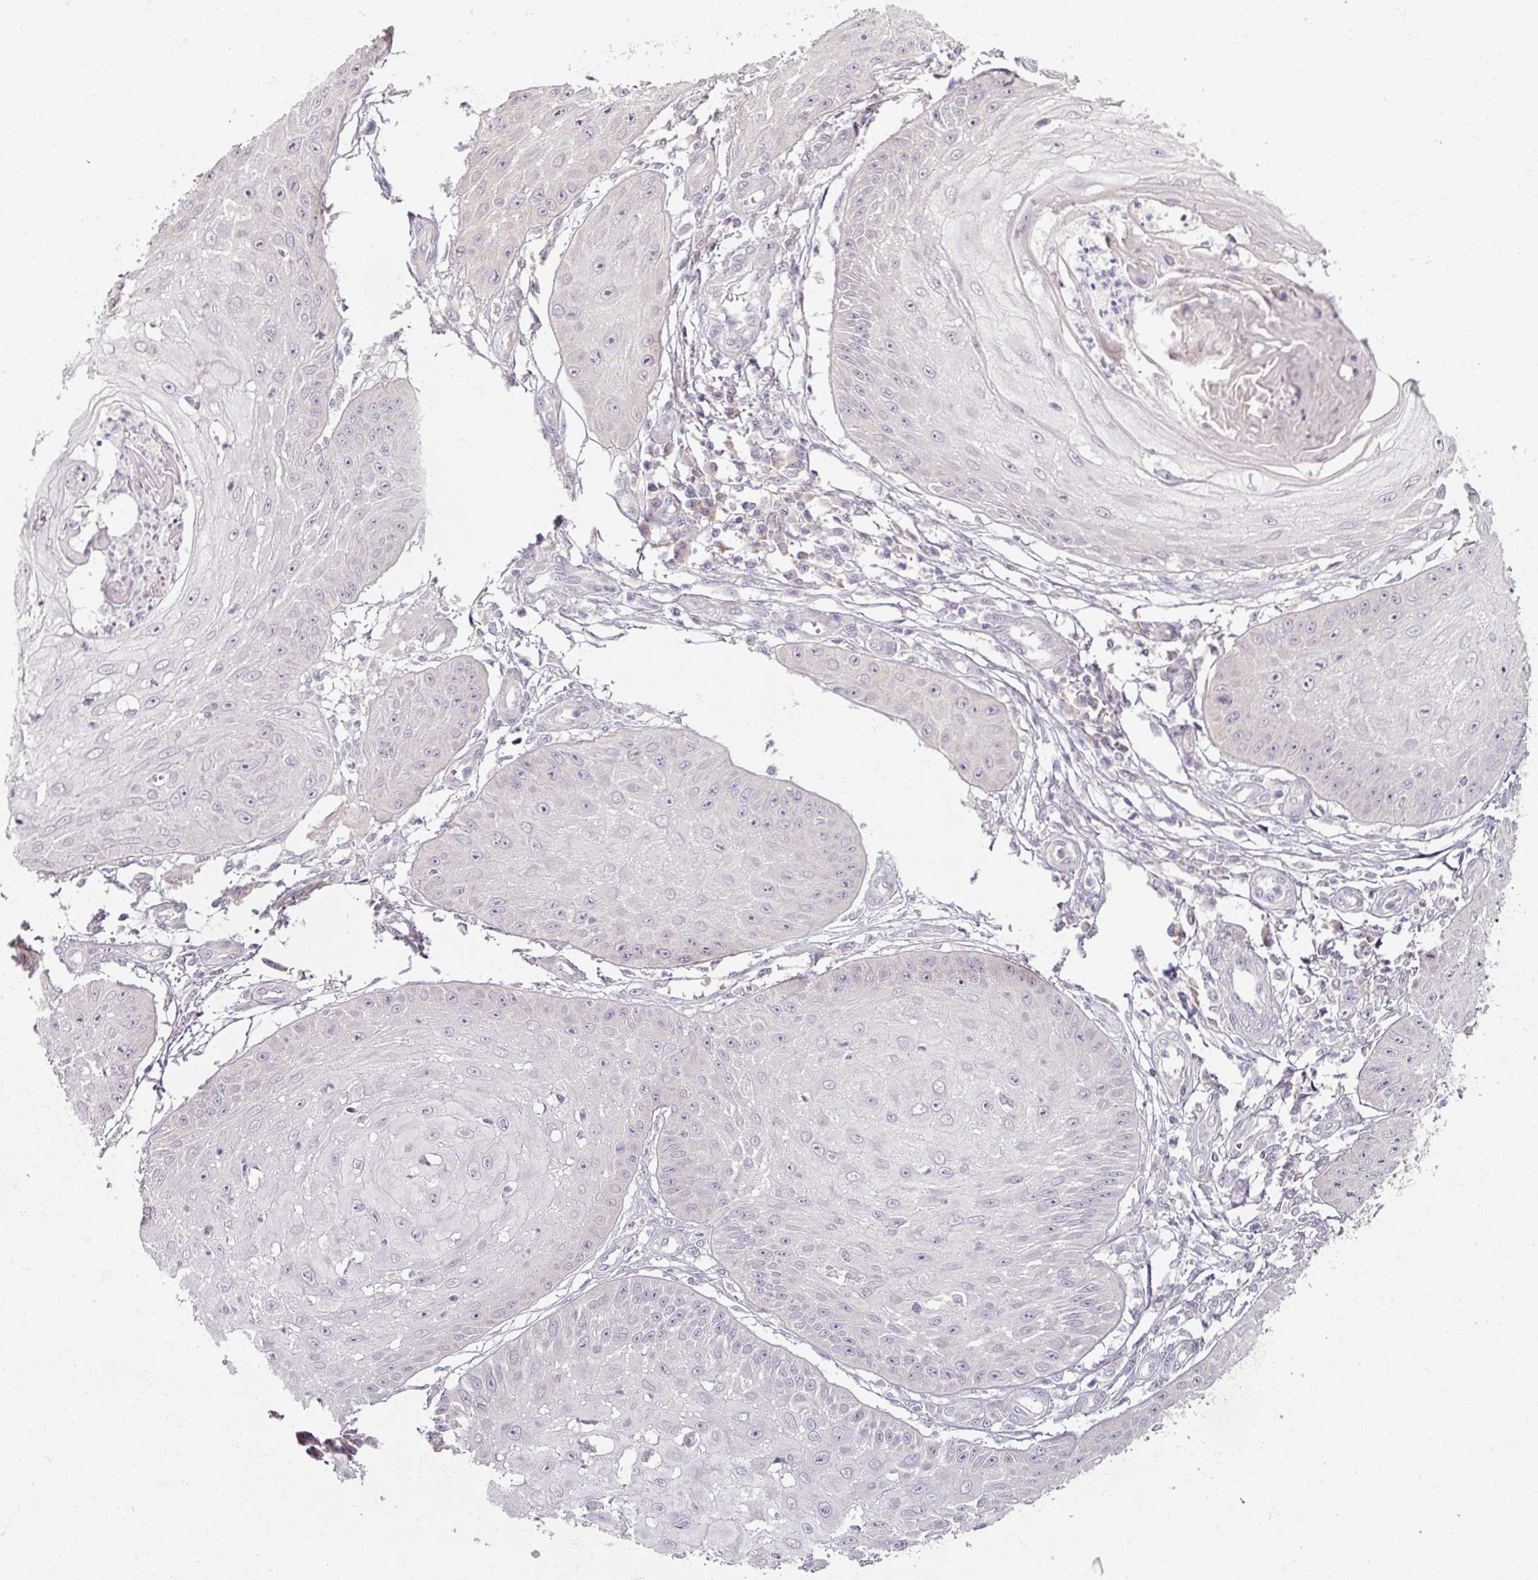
{"staining": {"intensity": "negative", "quantity": "none", "location": "none"}, "tissue": "skin cancer", "cell_type": "Tumor cells", "image_type": "cancer", "snomed": [{"axis": "morphology", "description": "Squamous cell carcinoma, NOS"}, {"axis": "topography", "description": "Skin"}], "caption": "Immunohistochemistry (IHC) image of neoplastic tissue: skin cancer (squamous cell carcinoma) stained with DAB (3,3'-diaminobenzidine) shows no significant protein positivity in tumor cells.", "gene": "MYMK", "patient": {"sex": "male", "age": 70}}